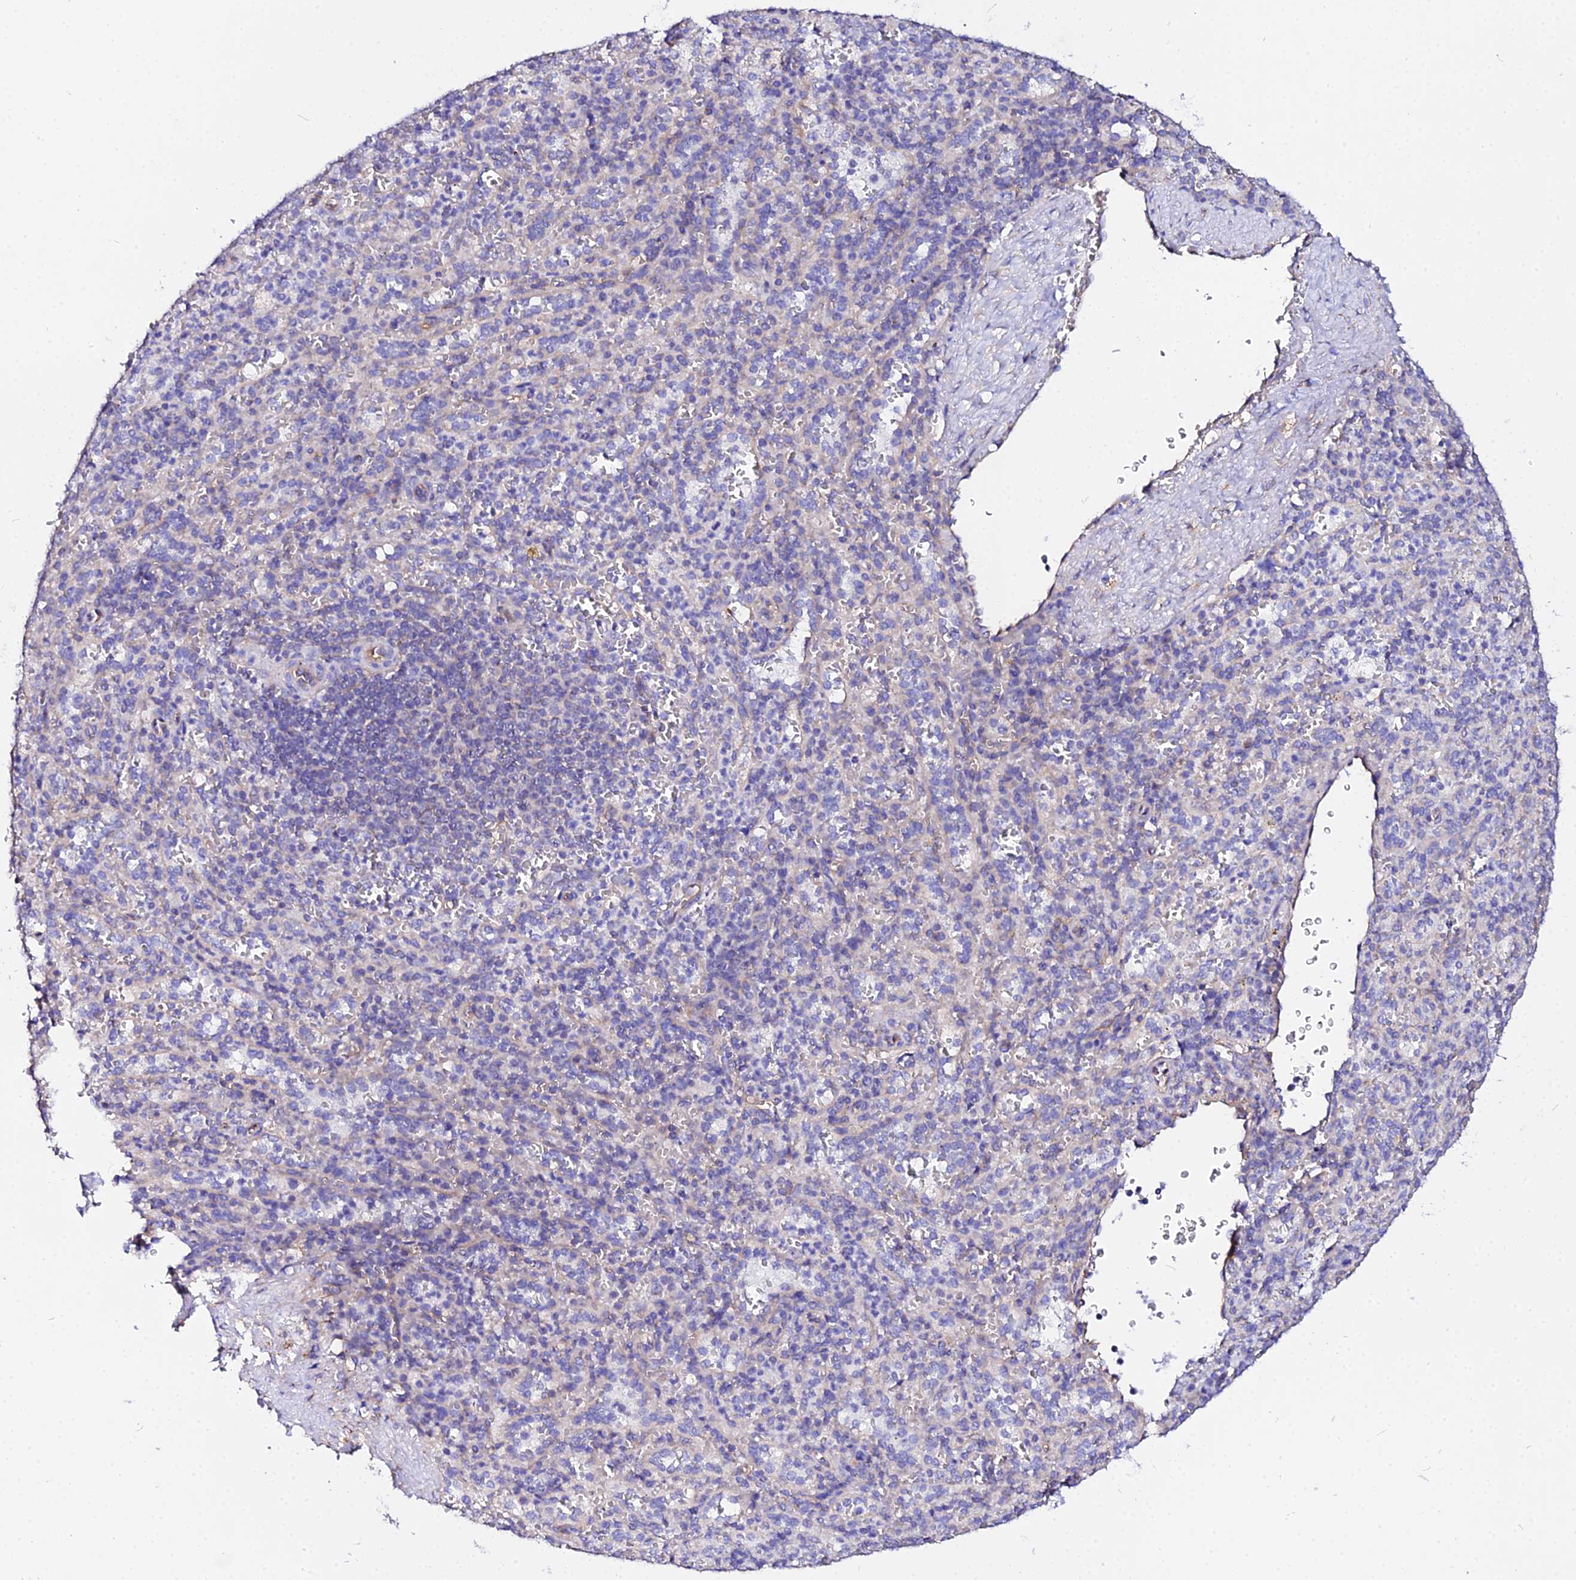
{"staining": {"intensity": "negative", "quantity": "none", "location": "none"}, "tissue": "spleen", "cell_type": "Cells in red pulp", "image_type": "normal", "snomed": [{"axis": "morphology", "description": "Normal tissue, NOS"}, {"axis": "topography", "description": "Spleen"}], "caption": "Immunohistochemistry image of benign spleen: human spleen stained with DAB (3,3'-diaminobenzidine) displays no significant protein expression in cells in red pulp.", "gene": "DAW1", "patient": {"sex": "female", "age": 21}}